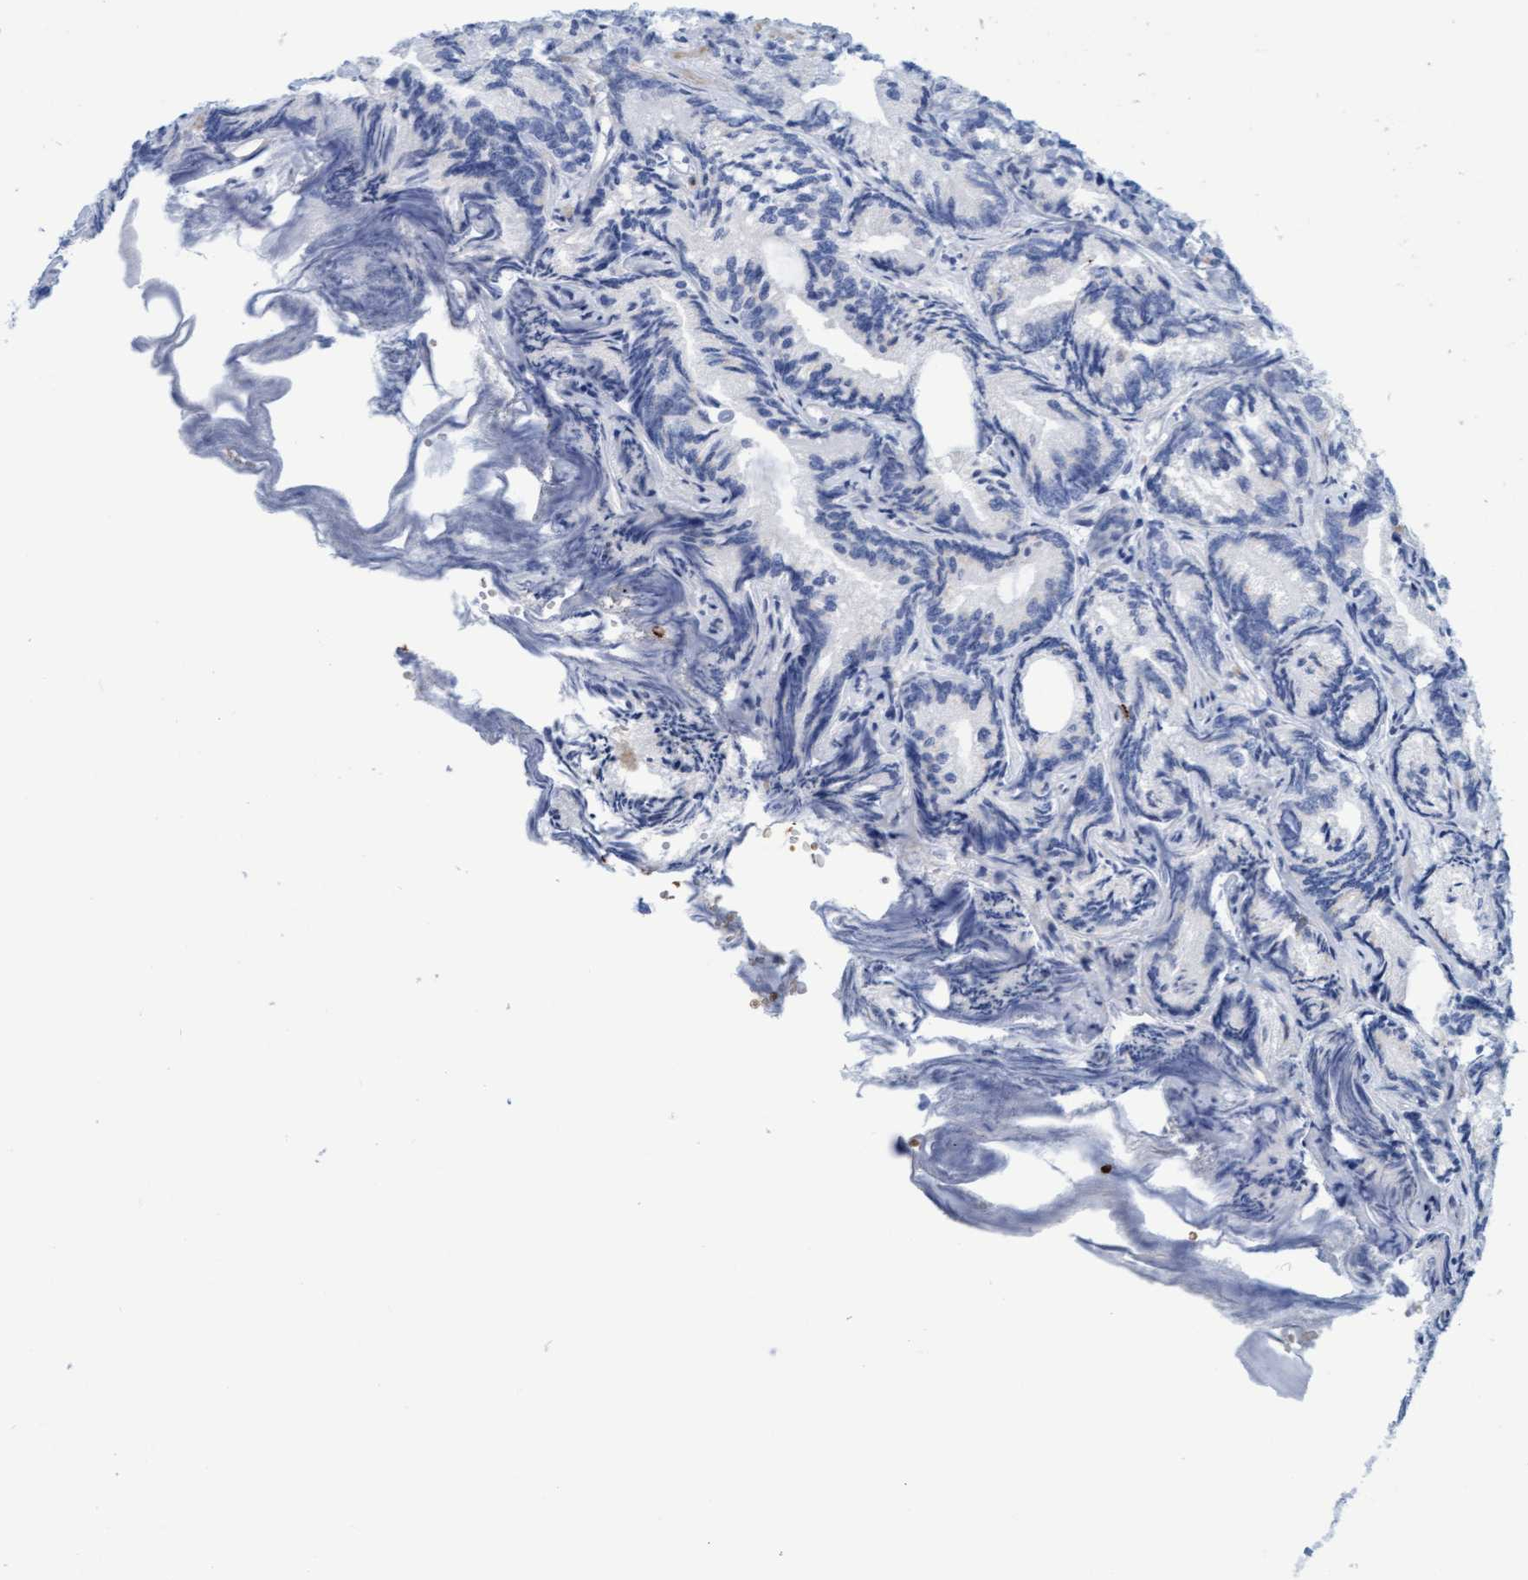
{"staining": {"intensity": "negative", "quantity": "none", "location": "none"}, "tissue": "prostate cancer", "cell_type": "Tumor cells", "image_type": "cancer", "snomed": [{"axis": "morphology", "description": "Adenocarcinoma, Low grade"}, {"axis": "topography", "description": "Prostate"}], "caption": "There is no significant staining in tumor cells of prostate cancer (low-grade adenocarcinoma). Brightfield microscopy of IHC stained with DAB (3,3'-diaminobenzidine) (brown) and hematoxylin (blue), captured at high magnification.", "gene": "P2RX5", "patient": {"sex": "male", "age": 89}}